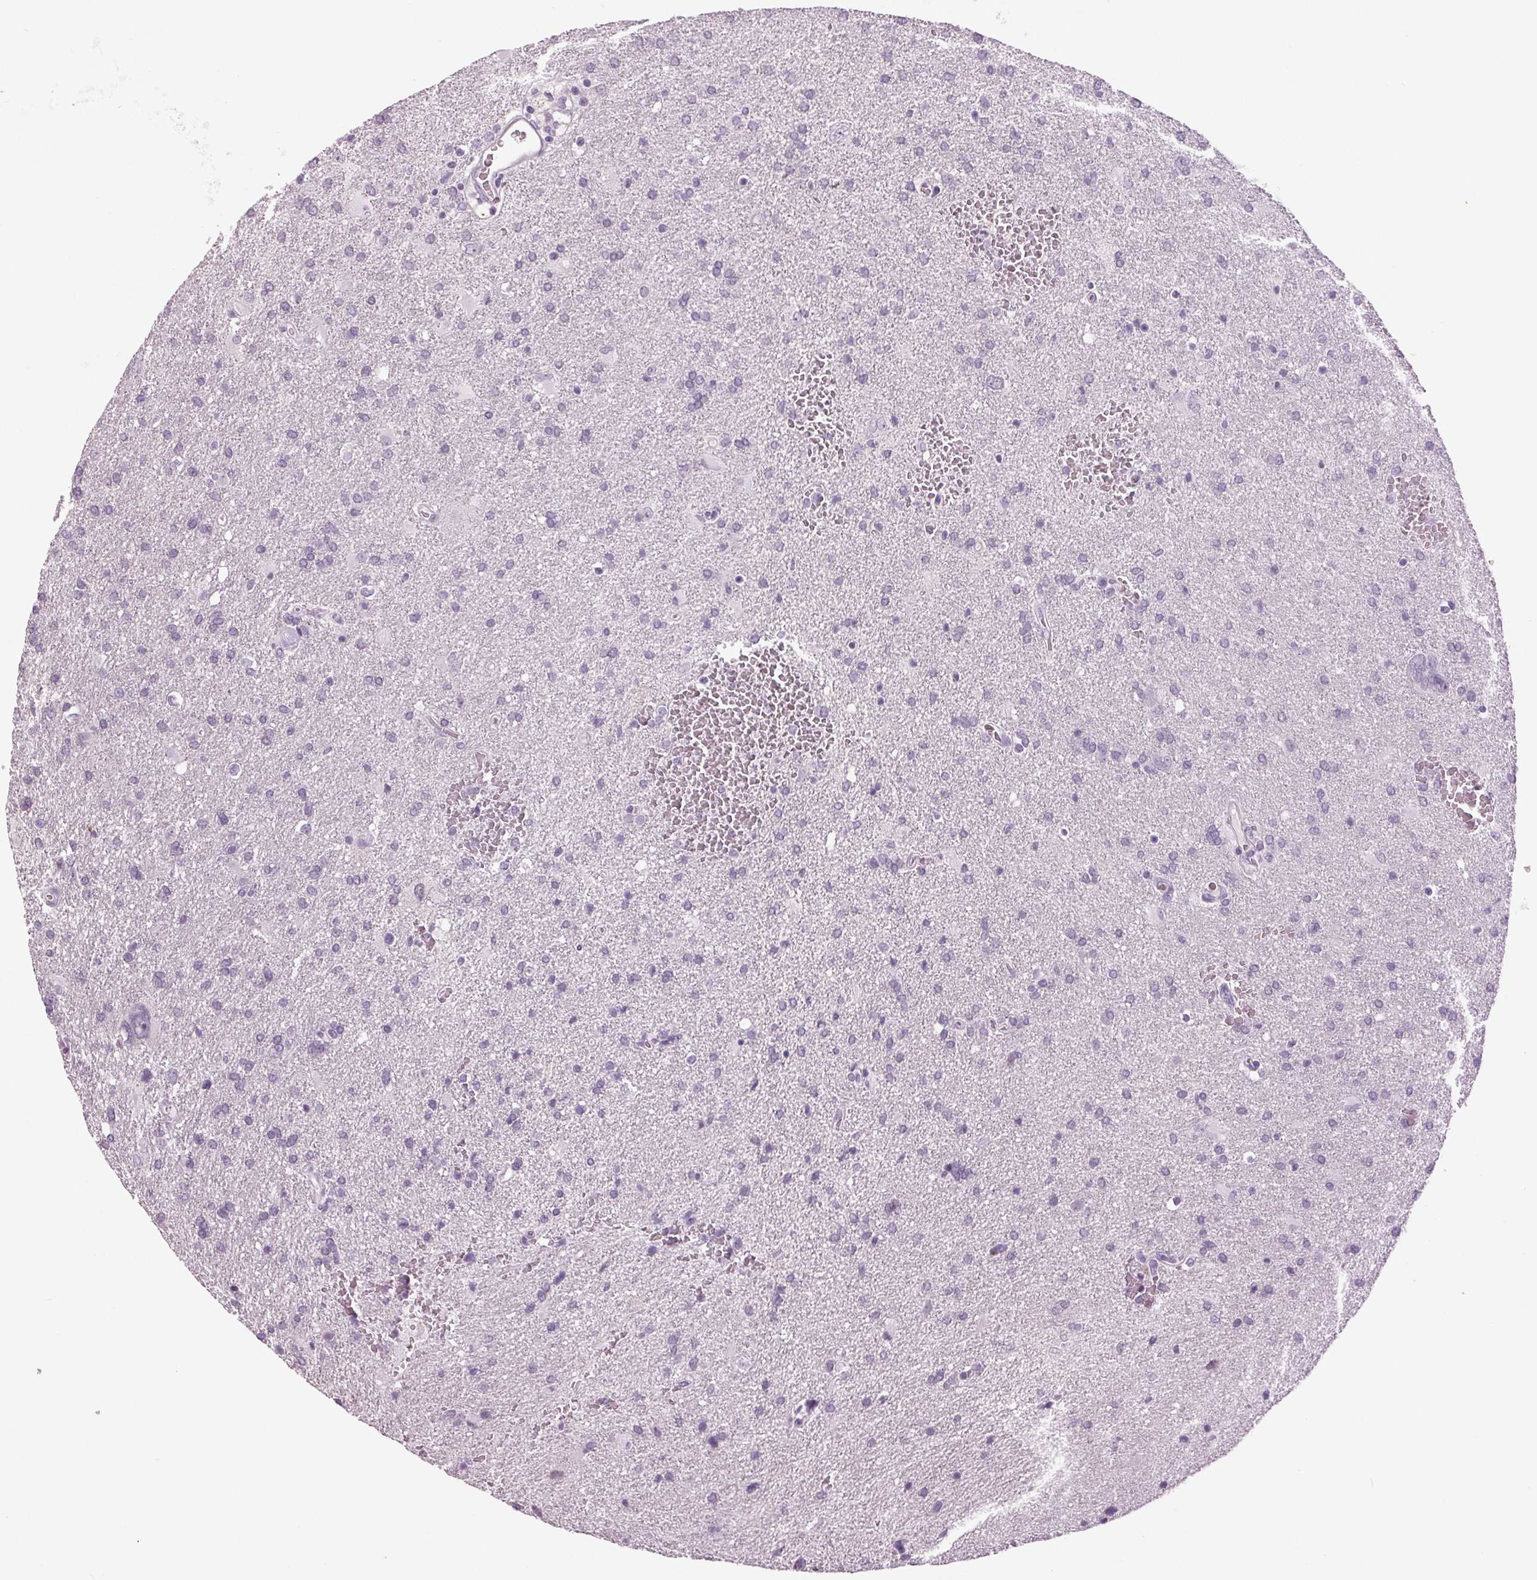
{"staining": {"intensity": "negative", "quantity": "none", "location": "none"}, "tissue": "glioma", "cell_type": "Tumor cells", "image_type": "cancer", "snomed": [{"axis": "morphology", "description": "Glioma, malignant, Low grade"}, {"axis": "topography", "description": "Brain"}], "caption": "The image shows no staining of tumor cells in malignant glioma (low-grade).", "gene": "DNAH12", "patient": {"sex": "male", "age": 66}}